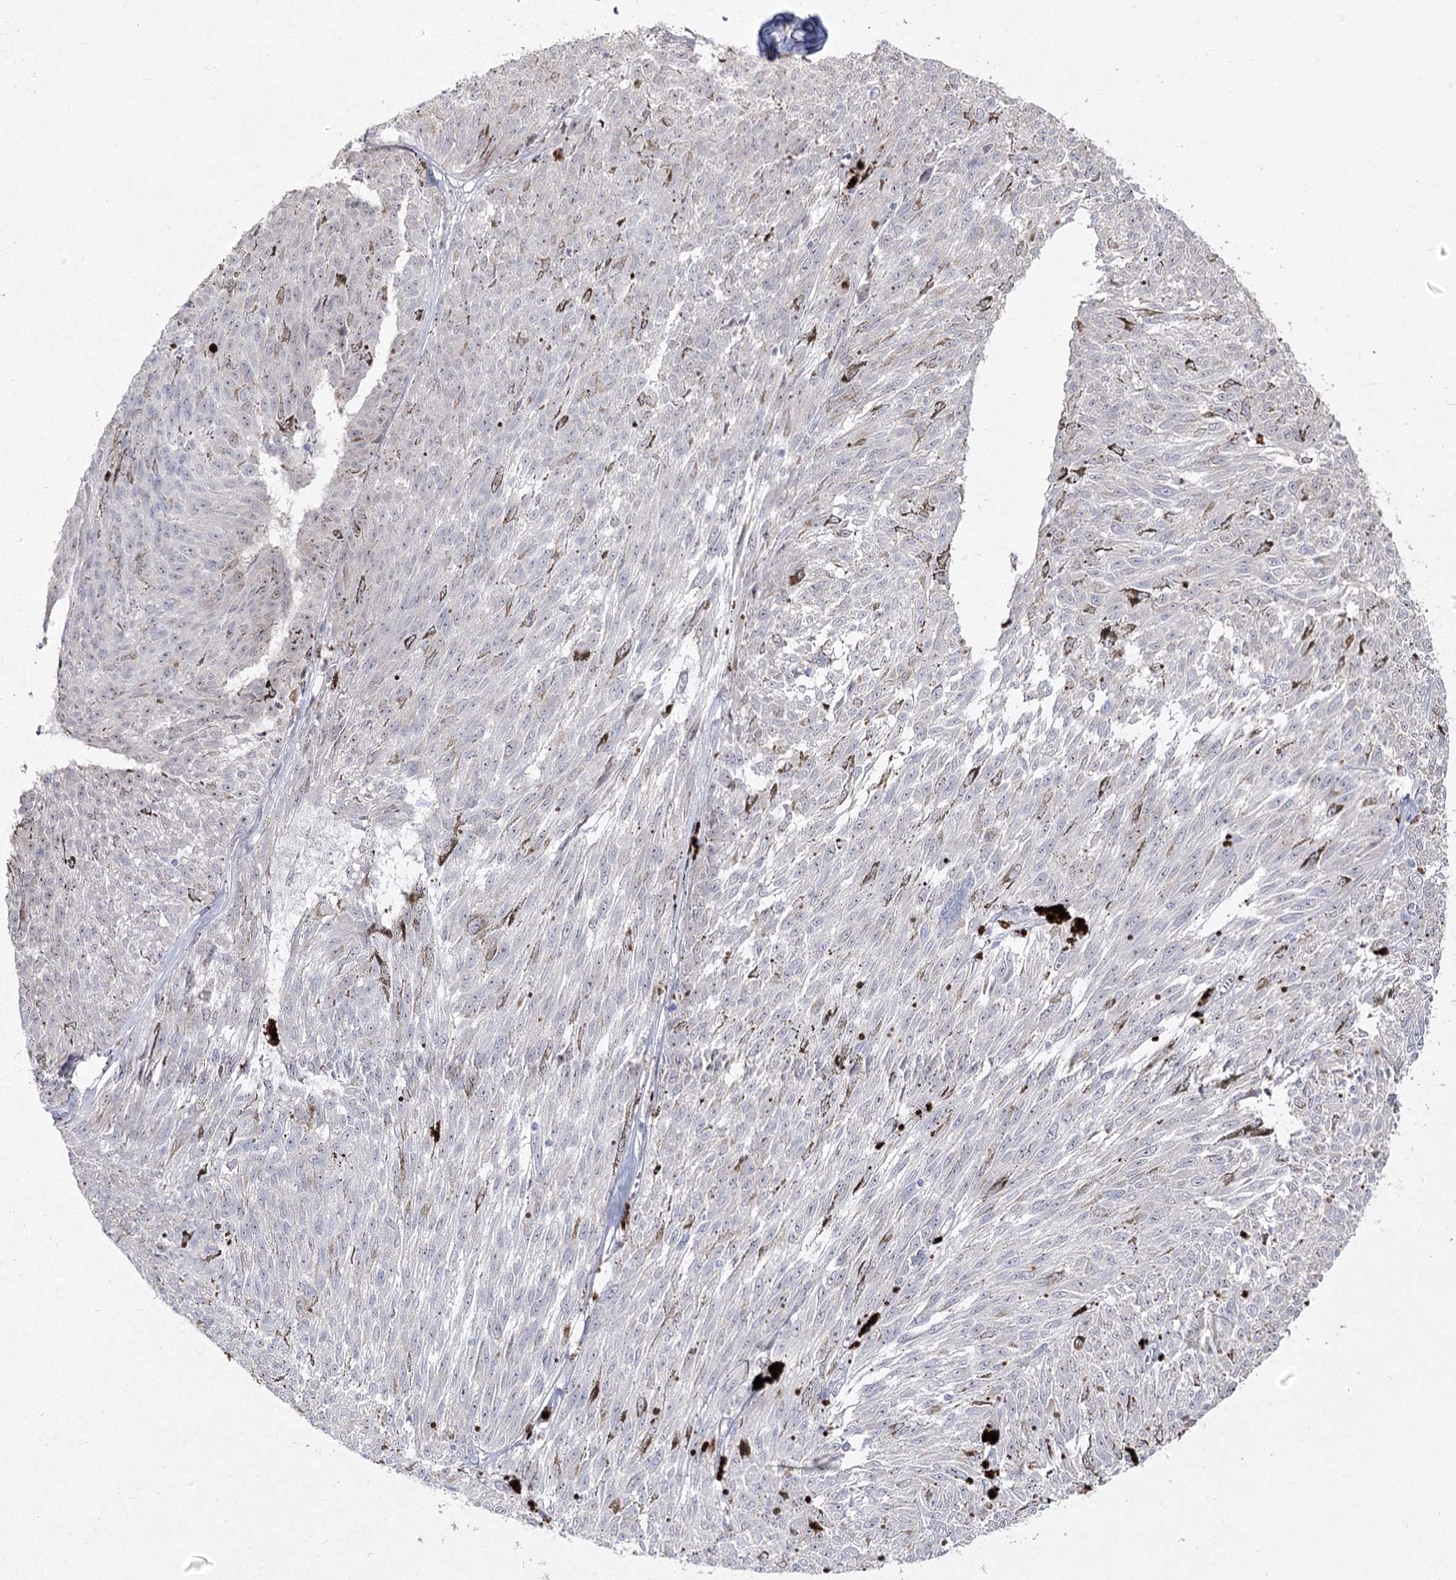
{"staining": {"intensity": "negative", "quantity": "none", "location": "none"}, "tissue": "melanoma", "cell_type": "Tumor cells", "image_type": "cancer", "snomed": [{"axis": "morphology", "description": "Malignant melanoma, NOS"}, {"axis": "topography", "description": "Skin"}], "caption": "The histopathology image shows no significant positivity in tumor cells of malignant melanoma.", "gene": "DDX50", "patient": {"sex": "female", "age": 72}}